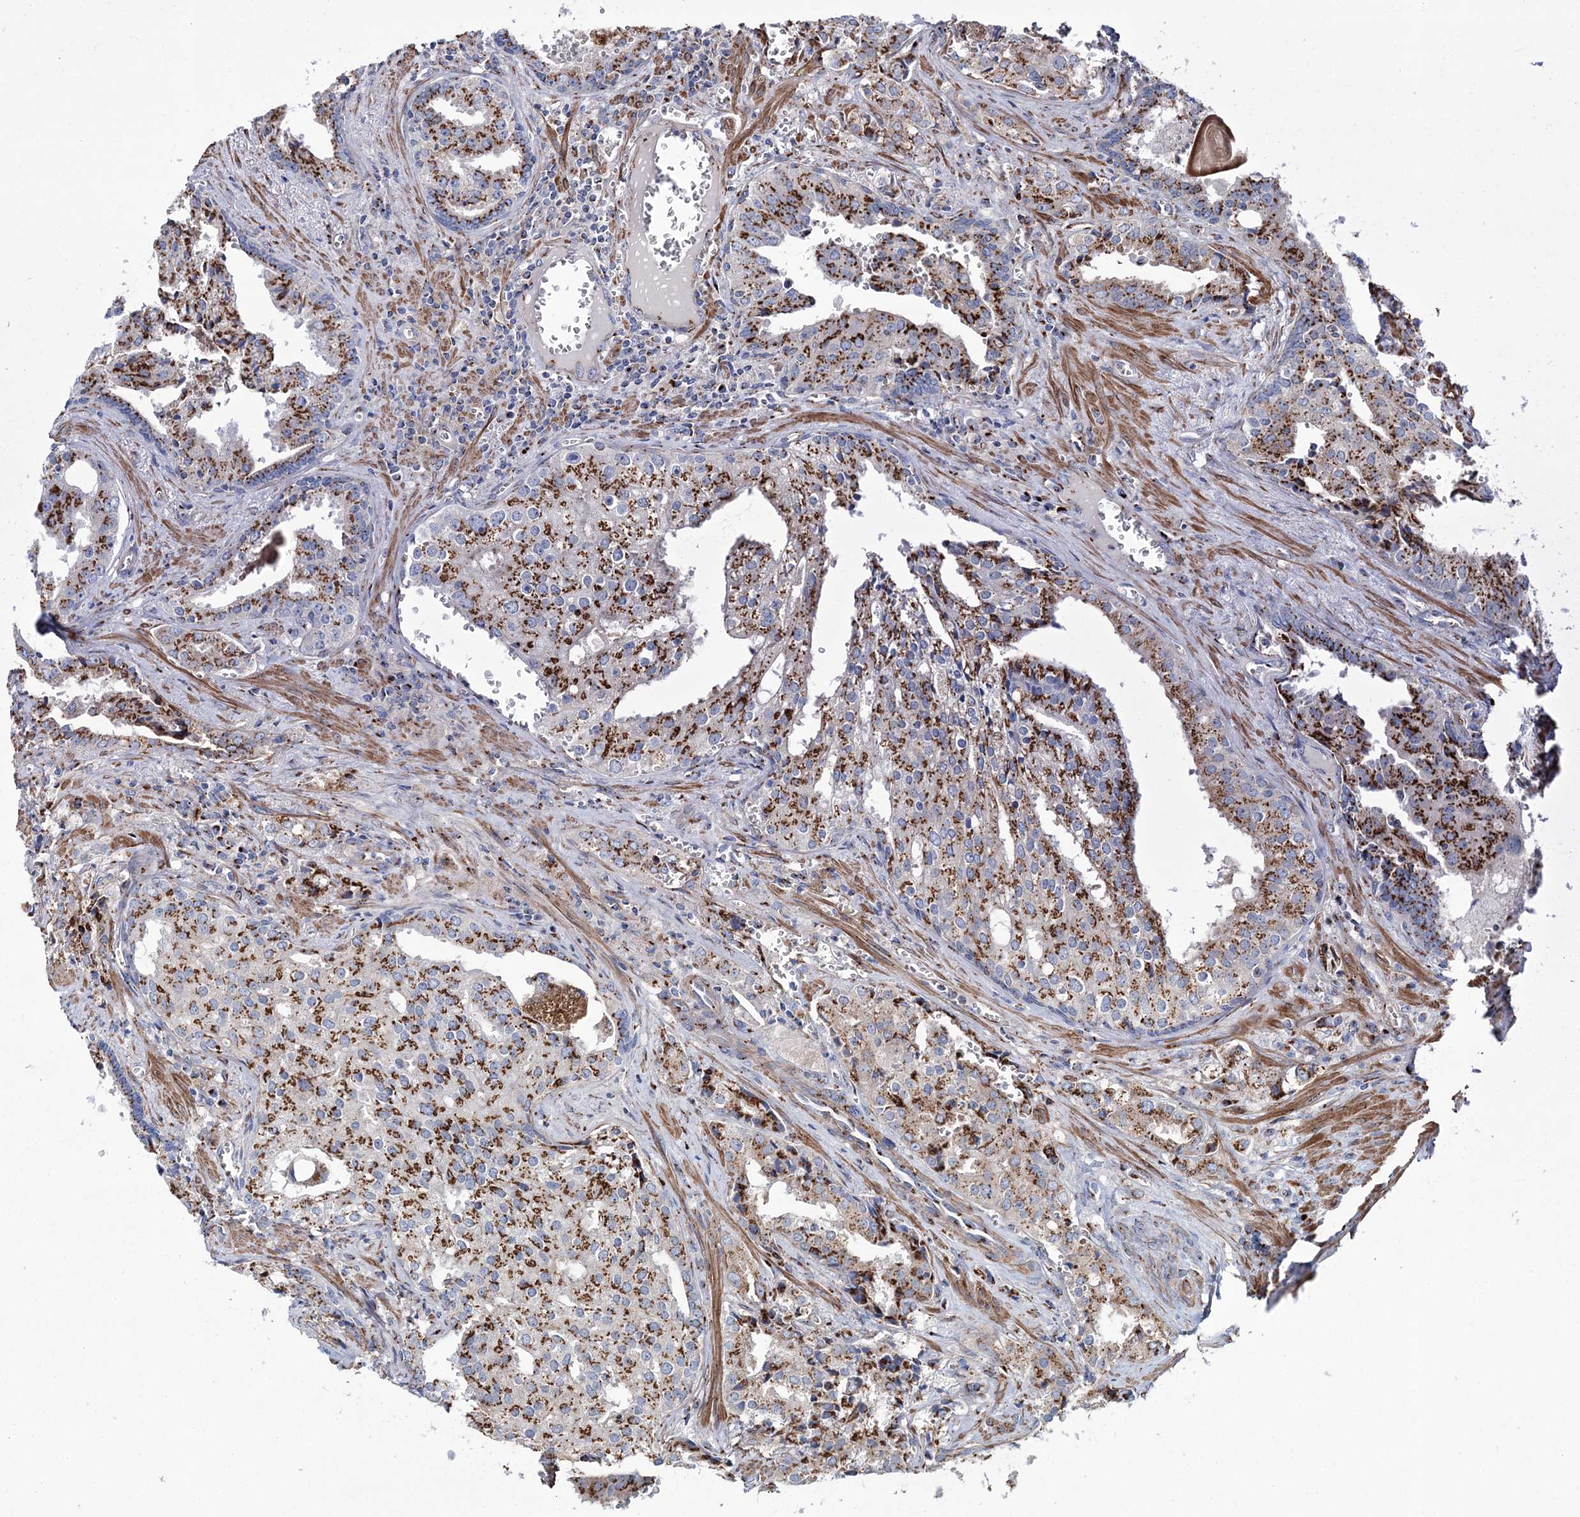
{"staining": {"intensity": "strong", "quantity": ">75%", "location": "cytoplasmic/membranous"}, "tissue": "prostate cancer", "cell_type": "Tumor cells", "image_type": "cancer", "snomed": [{"axis": "morphology", "description": "Adenocarcinoma, High grade"}, {"axis": "topography", "description": "Prostate"}], "caption": "DAB immunohistochemical staining of human prostate high-grade adenocarcinoma demonstrates strong cytoplasmic/membranous protein staining in approximately >75% of tumor cells.", "gene": "MAN1A2", "patient": {"sex": "male", "age": 68}}